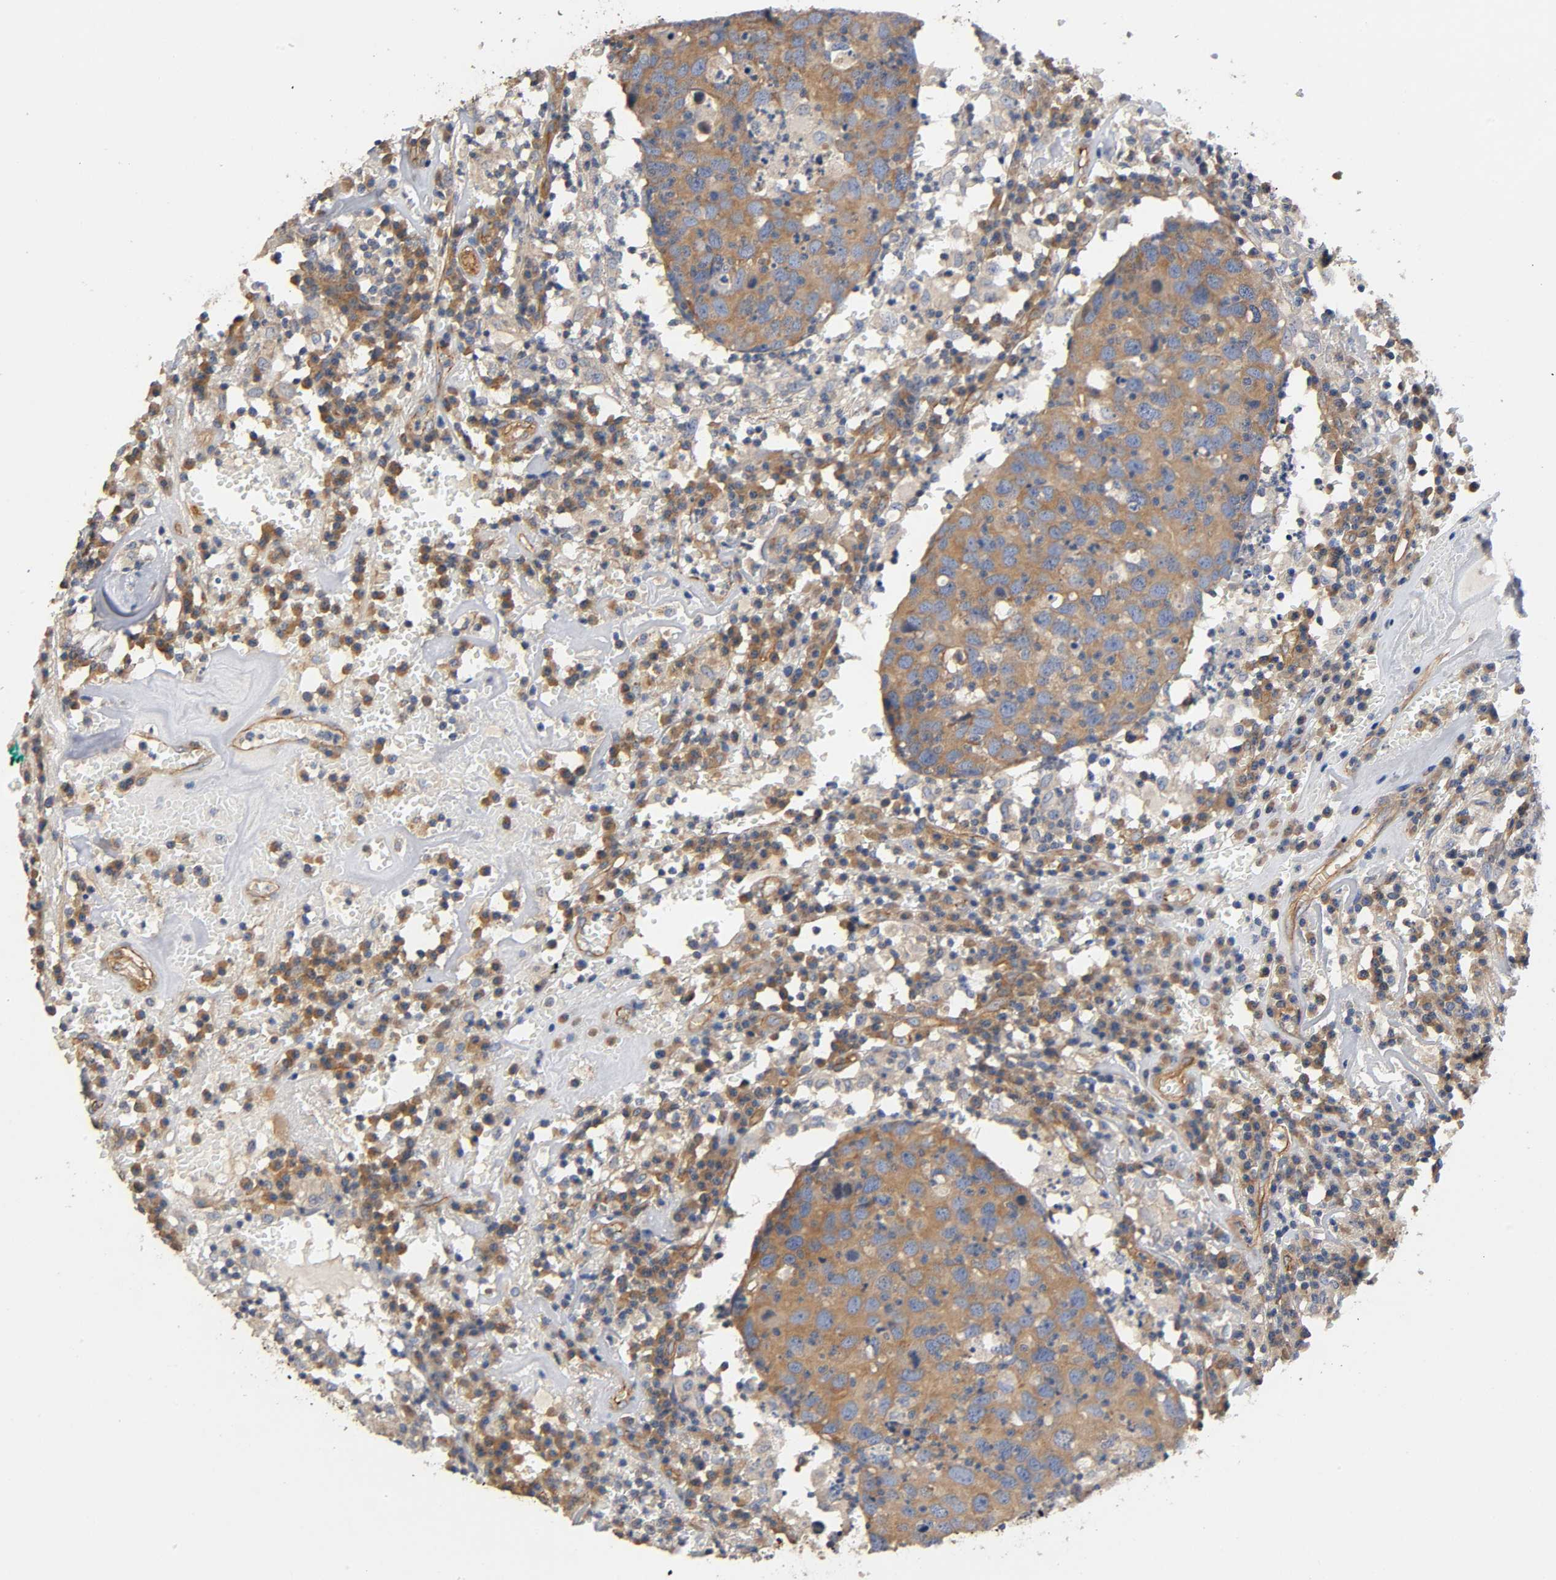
{"staining": {"intensity": "moderate", "quantity": ">75%", "location": "cytoplasmic/membranous"}, "tissue": "head and neck cancer", "cell_type": "Tumor cells", "image_type": "cancer", "snomed": [{"axis": "morphology", "description": "Adenocarcinoma, NOS"}, {"axis": "topography", "description": "Salivary gland"}, {"axis": "topography", "description": "Head-Neck"}], "caption": "This image reveals IHC staining of human head and neck adenocarcinoma, with medium moderate cytoplasmic/membranous expression in about >75% of tumor cells.", "gene": "MARS1", "patient": {"sex": "female", "age": 65}}